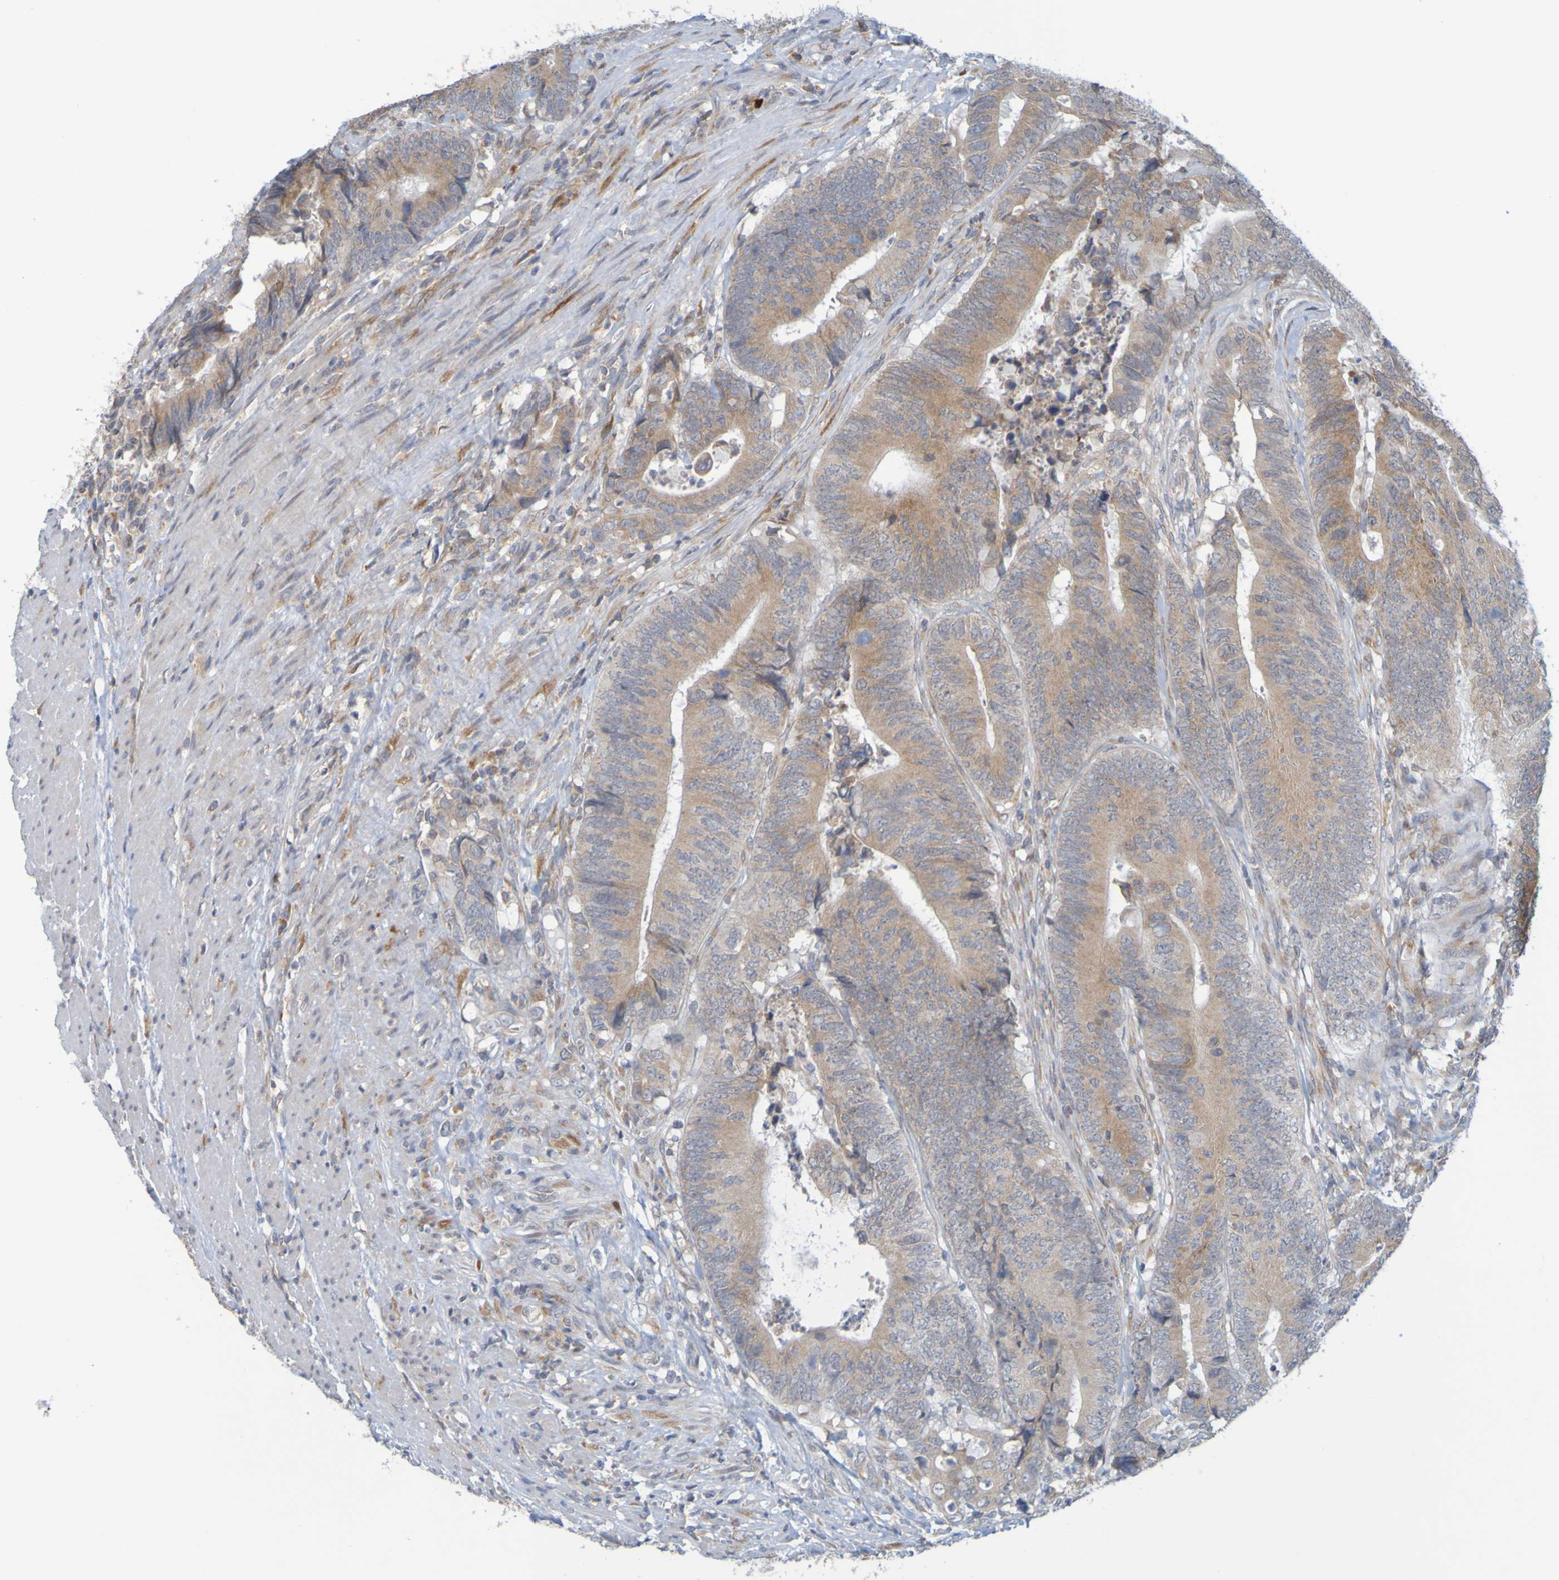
{"staining": {"intensity": "moderate", "quantity": ">75%", "location": "cytoplasmic/membranous"}, "tissue": "colorectal cancer", "cell_type": "Tumor cells", "image_type": "cancer", "snomed": [{"axis": "morphology", "description": "Normal tissue, NOS"}, {"axis": "morphology", "description": "Adenocarcinoma, NOS"}, {"axis": "topography", "description": "Colon"}], "caption": "Brown immunohistochemical staining in colorectal cancer (adenocarcinoma) exhibits moderate cytoplasmic/membranous expression in approximately >75% of tumor cells.", "gene": "MOGS", "patient": {"sex": "male", "age": 56}}